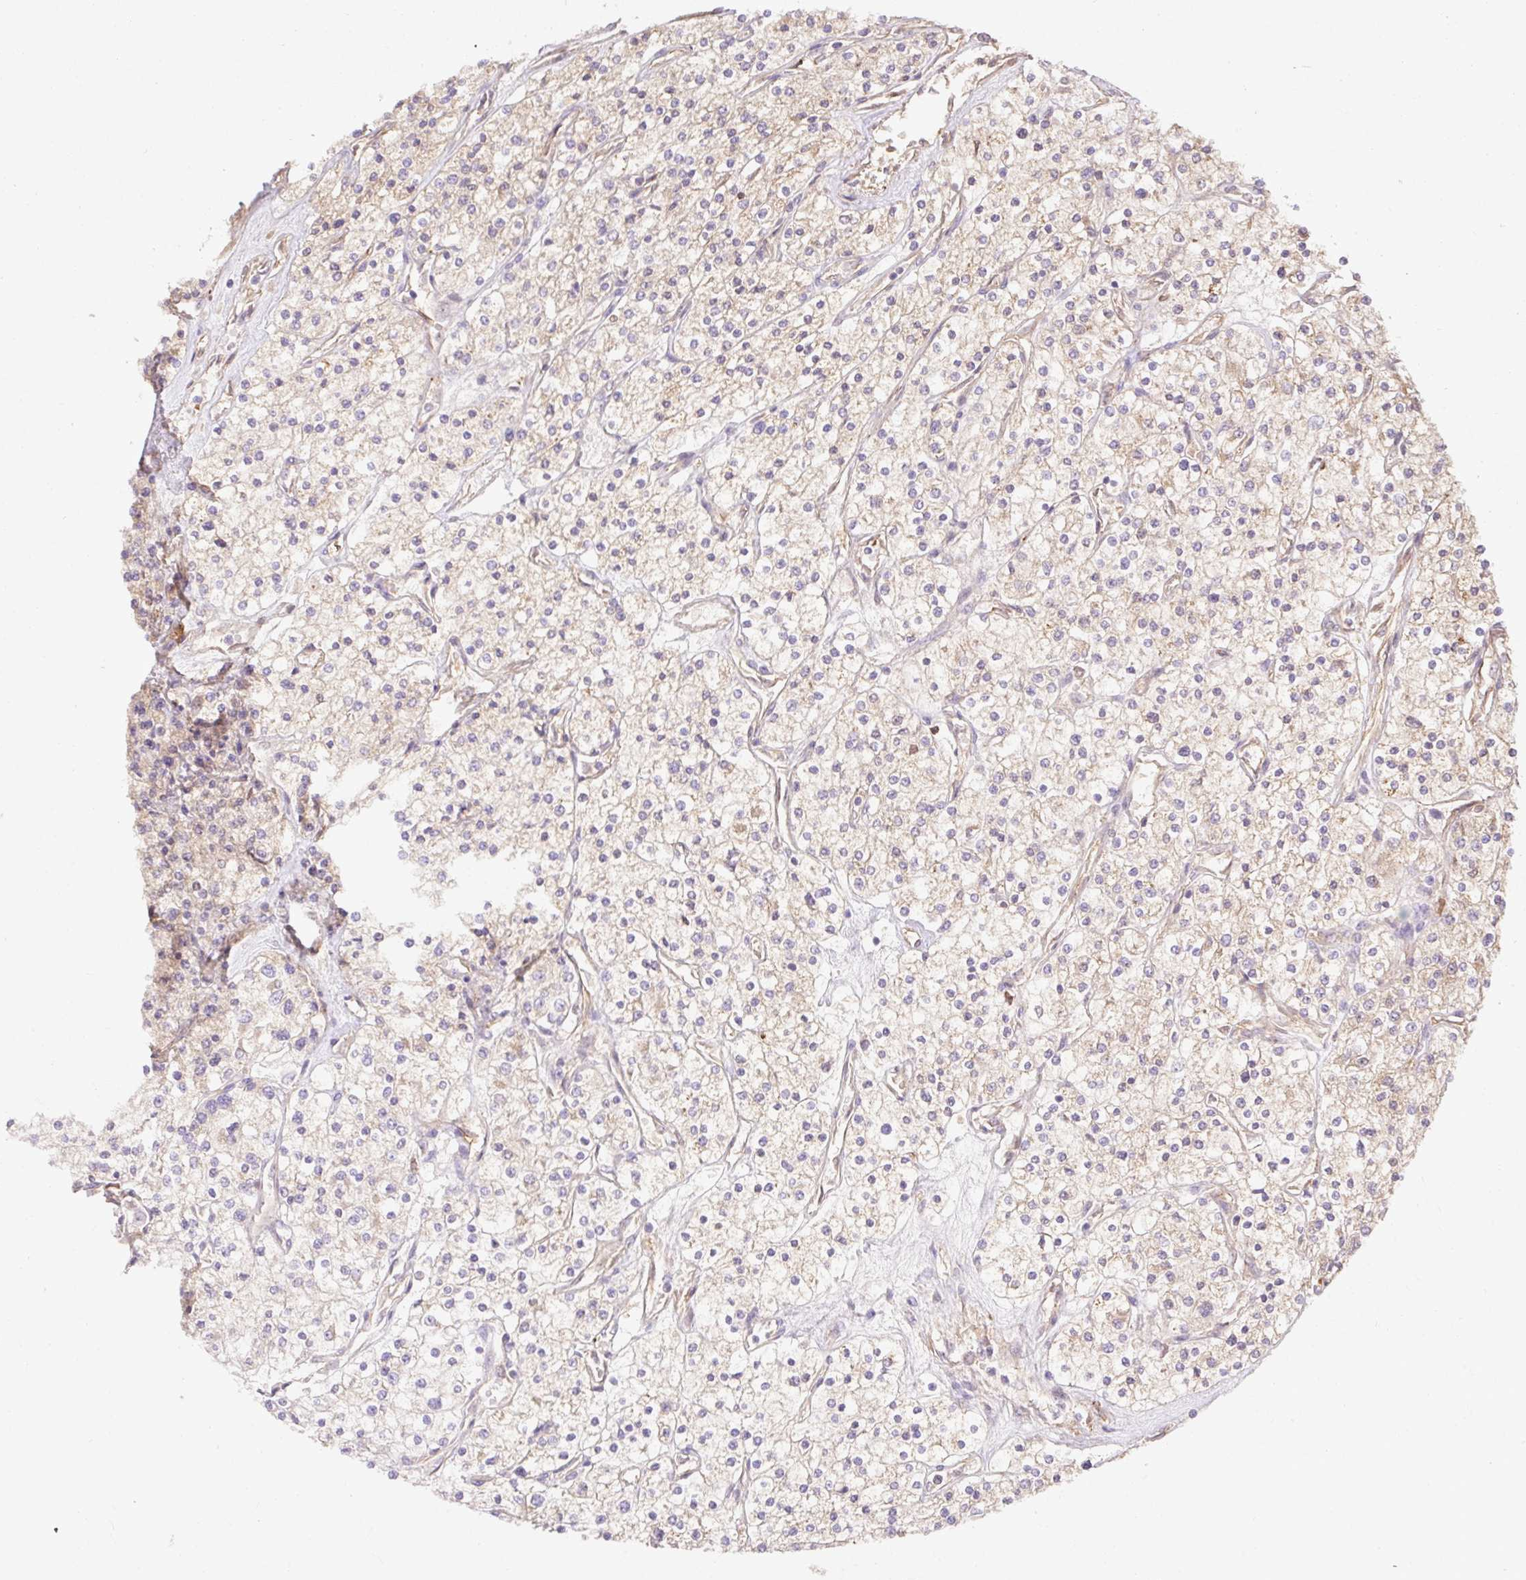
{"staining": {"intensity": "weak", "quantity": "<25%", "location": "cytoplasmic/membranous"}, "tissue": "renal cancer", "cell_type": "Tumor cells", "image_type": "cancer", "snomed": [{"axis": "morphology", "description": "Adenocarcinoma, NOS"}, {"axis": "topography", "description": "Kidney"}], "caption": "Adenocarcinoma (renal) was stained to show a protein in brown. There is no significant staining in tumor cells. (Stains: DAB immunohistochemistry with hematoxylin counter stain, Microscopy: brightfield microscopy at high magnification).", "gene": "DESI1", "patient": {"sex": "male", "age": 80}}